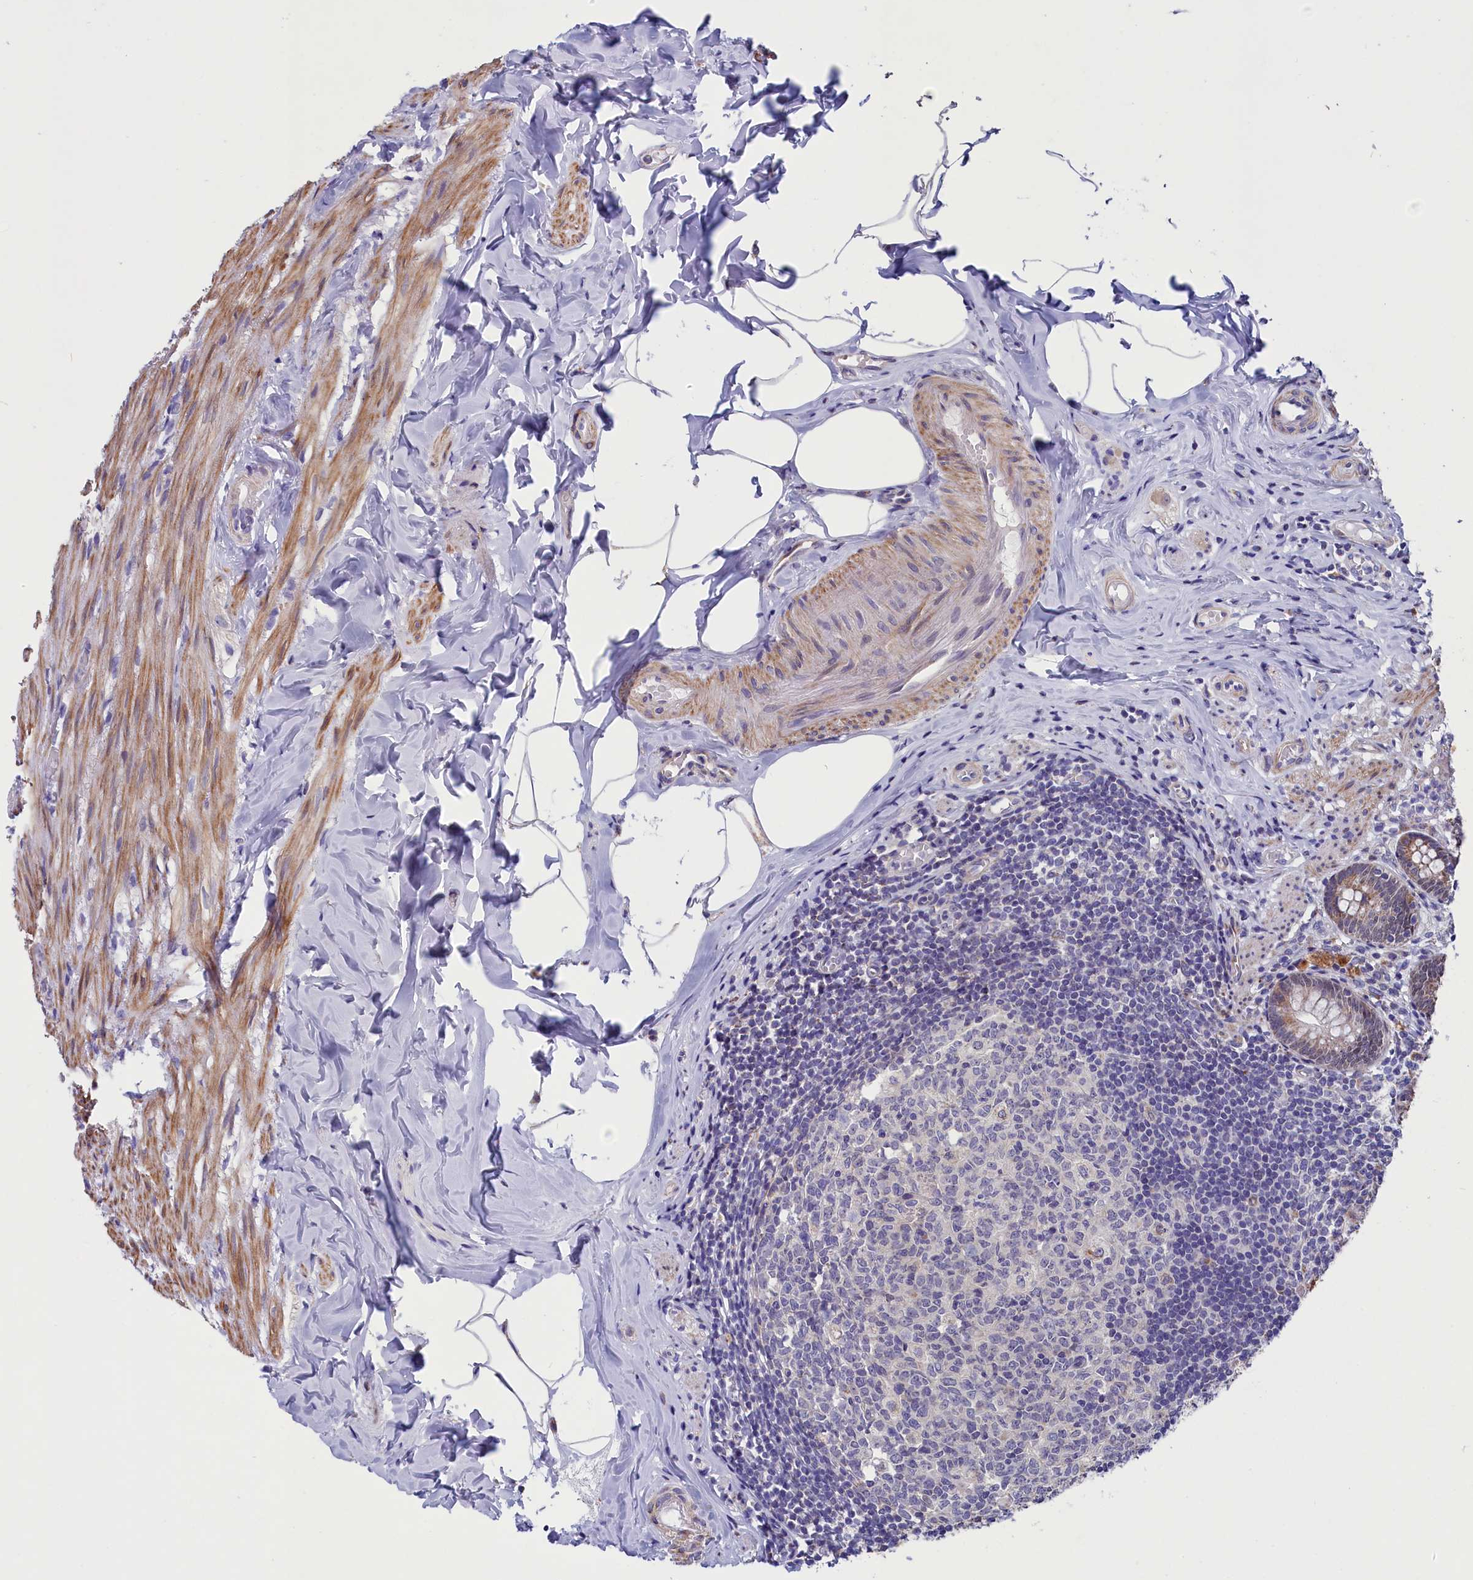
{"staining": {"intensity": "moderate", "quantity": ">75%", "location": "cytoplasmic/membranous,nuclear"}, "tissue": "appendix", "cell_type": "Glandular cells", "image_type": "normal", "snomed": [{"axis": "morphology", "description": "Normal tissue, NOS"}, {"axis": "topography", "description": "Appendix"}], "caption": "An image of human appendix stained for a protein exhibits moderate cytoplasmic/membranous,nuclear brown staining in glandular cells. Immunohistochemistry (ihc) stains the protein in brown and the nuclei are stained blue.", "gene": "SCD5", "patient": {"sex": "male", "age": 55}}